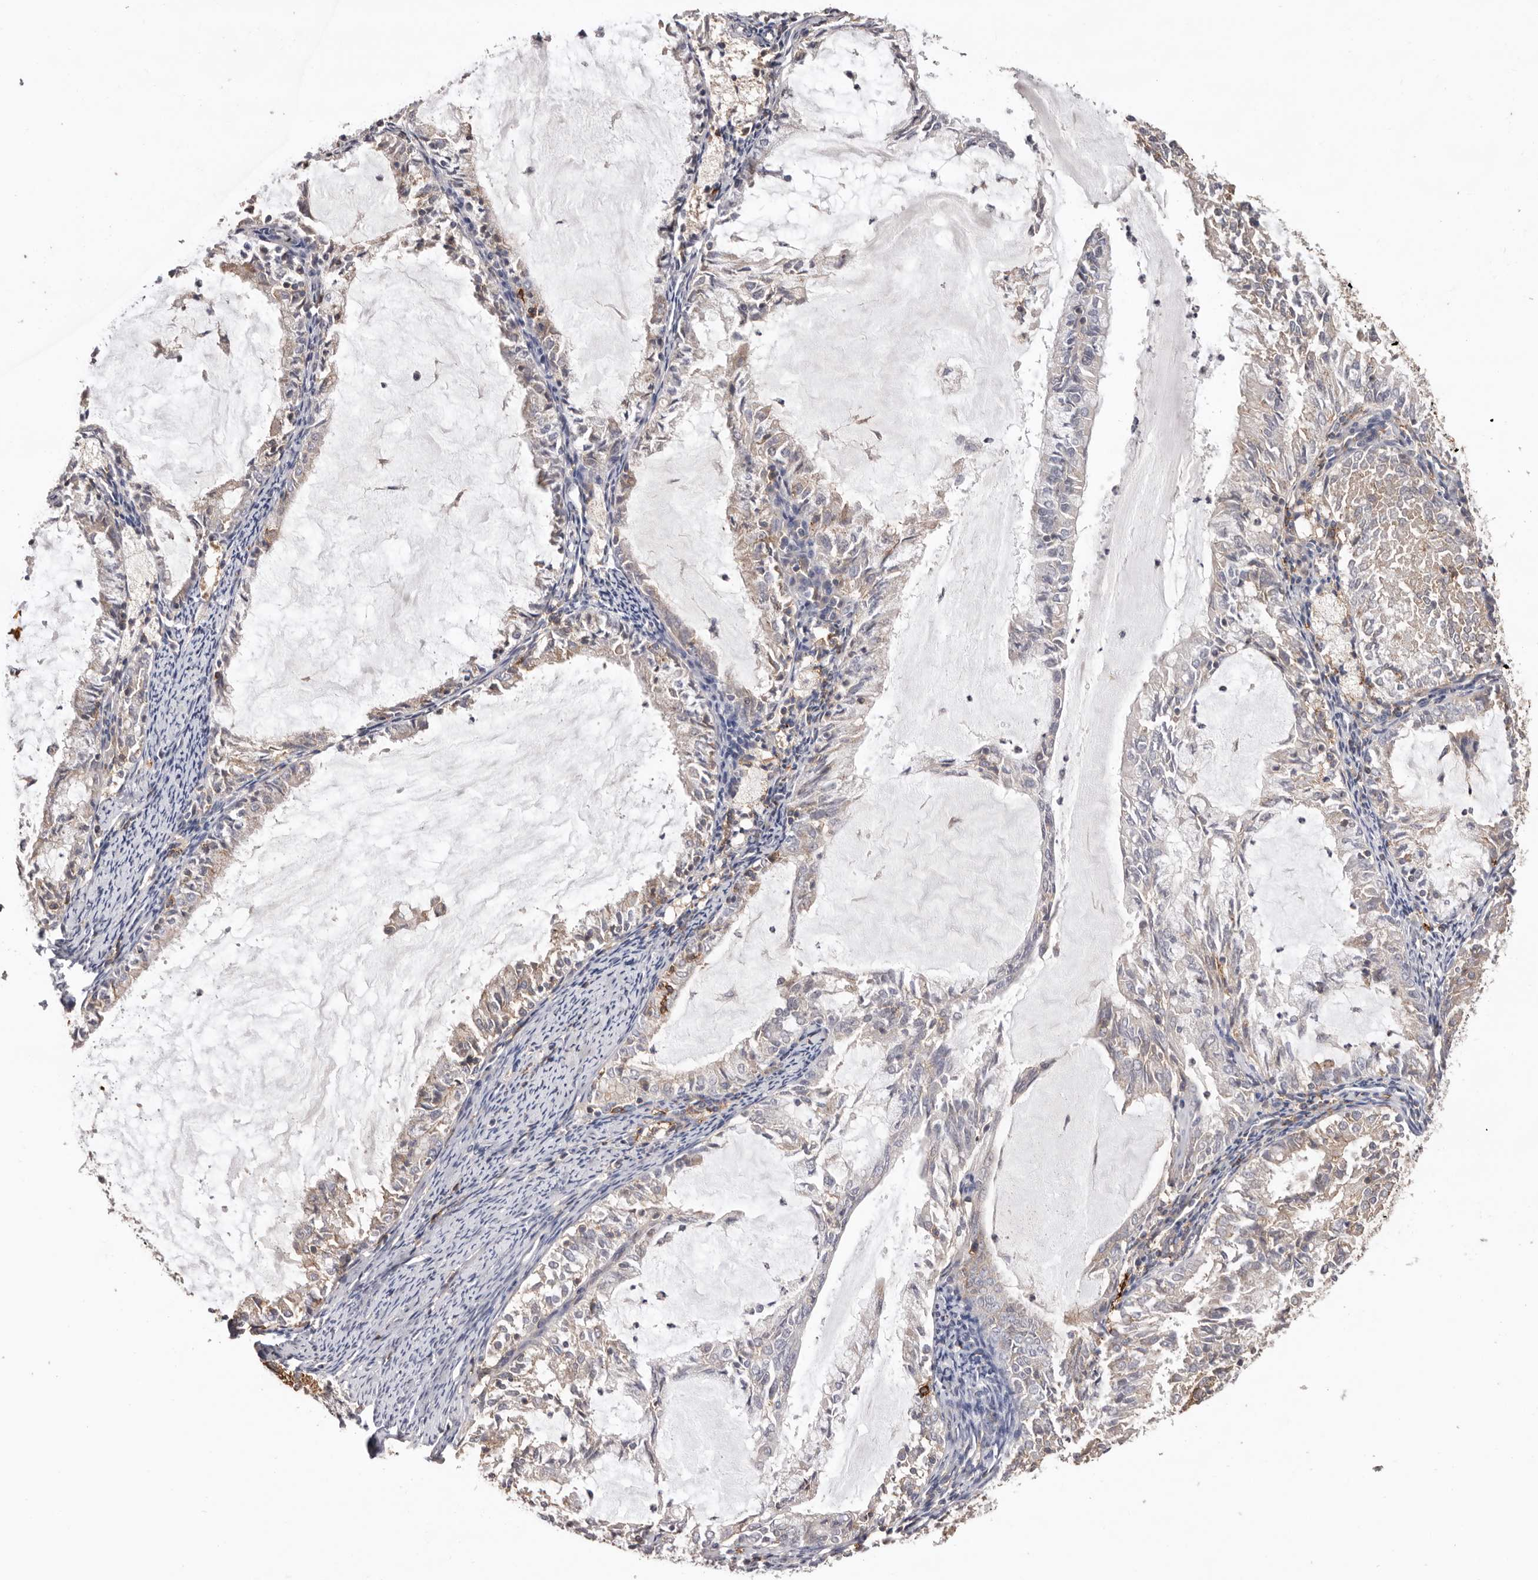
{"staining": {"intensity": "moderate", "quantity": "25%-75%", "location": "cytoplasmic/membranous"}, "tissue": "endometrial cancer", "cell_type": "Tumor cells", "image_type": "cancer", "snomed": [{"axis": "morphology", "description": "Adenocarcinoma, NOS"}, {"axis": "topography", "description": "Endometrium"}], "caption": "Endometrial cancer (adenocarcinoma) was stained to show a protein in brown. There is medium levels of moderate cytoplasmic/membranous staining in approximately 25%-75% of tumor cells. Immunohistochemistry stains the protein in brown and the nuclei are stained blue.", "gene": "MMACHC", "patient": {"sex": "female", "age": 57}}